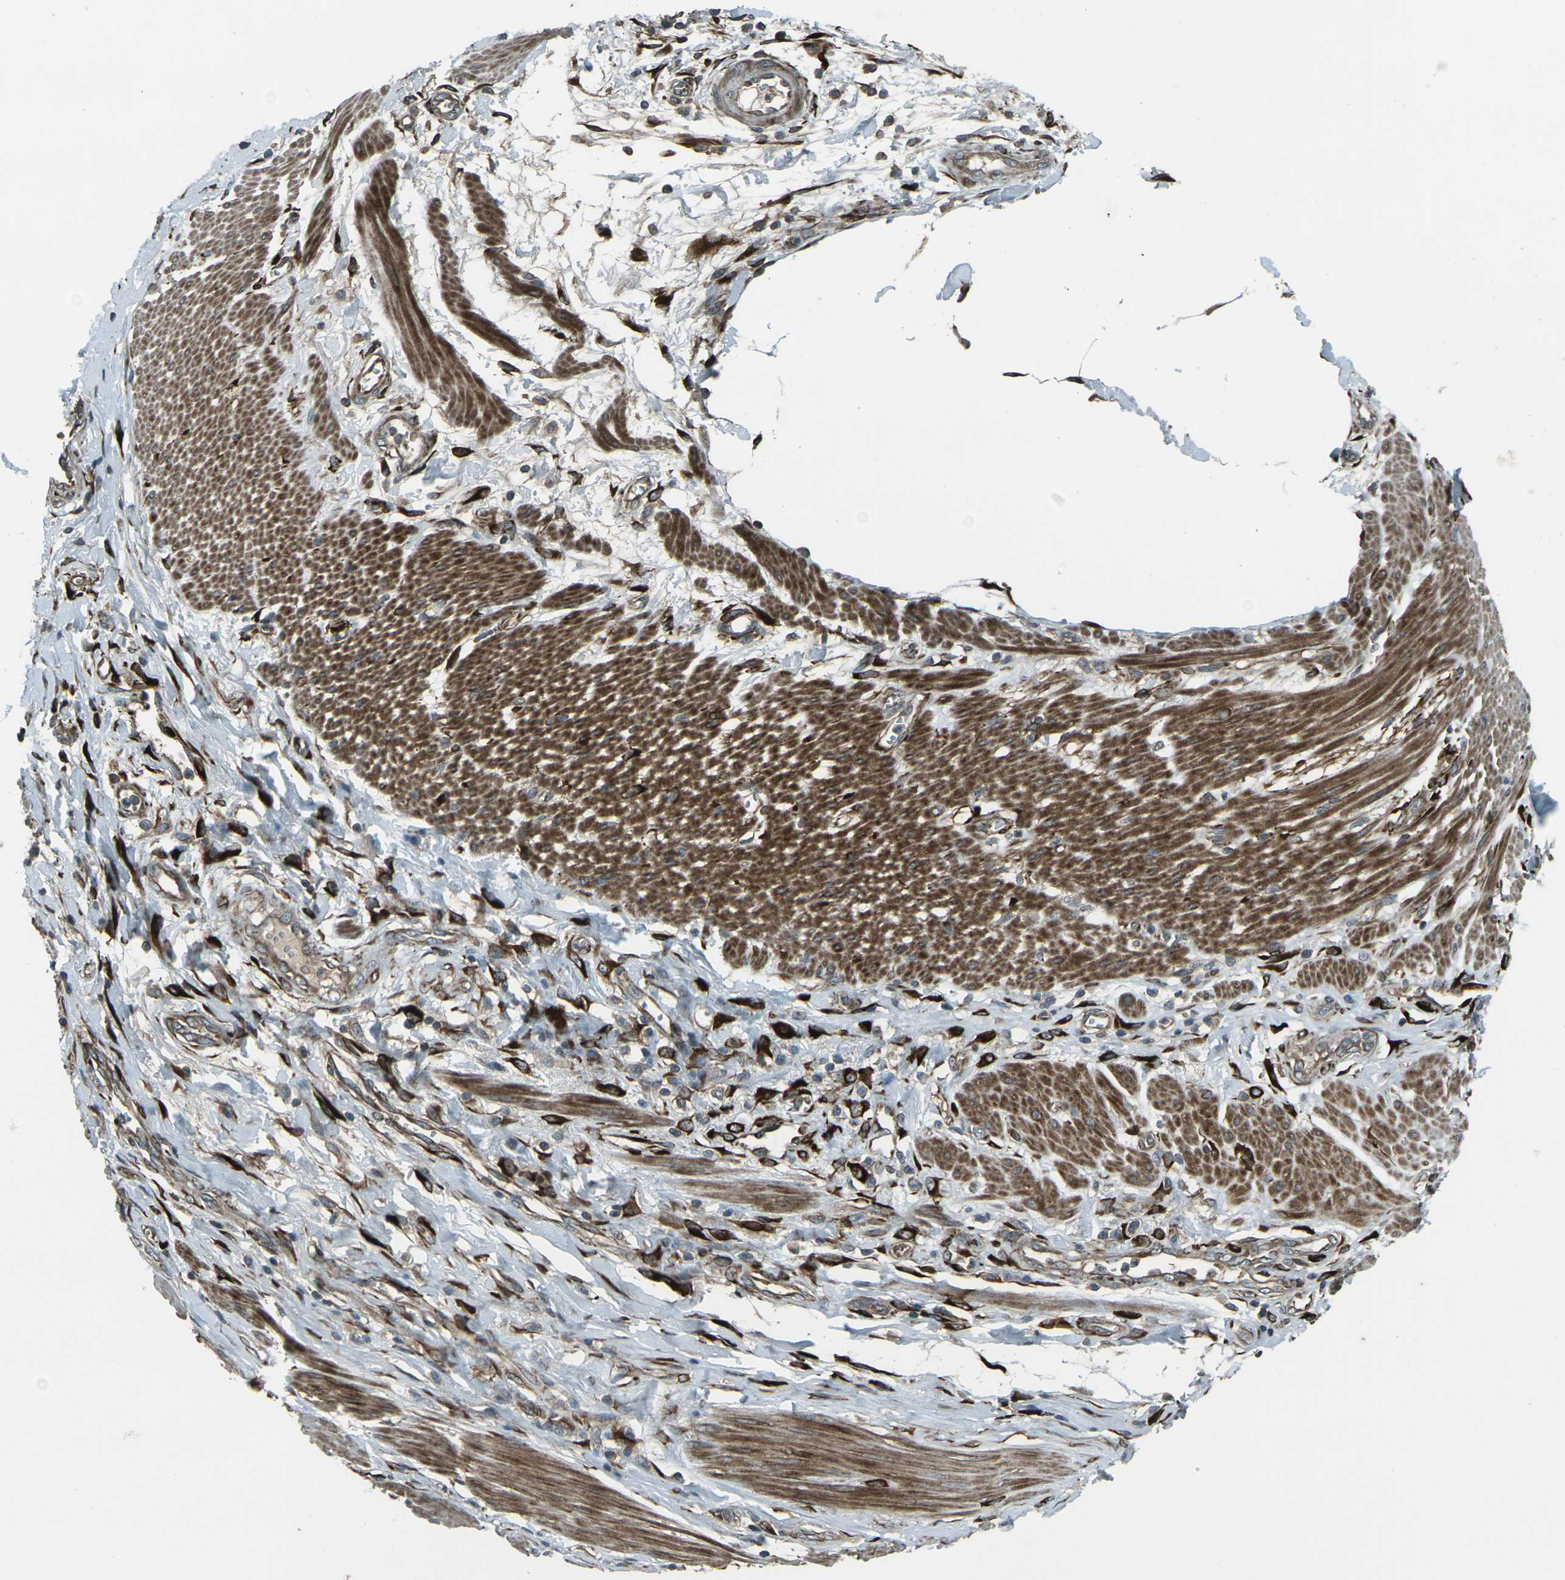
{"staining": {"intensity": "strong", "quantity": ">75%", "location": "cytoplasmic/membranous"}, "tissue": "pancreatic cancer", "cell_type": "Tumor cells", "image_type": "cancer", "snomed": [{"axis": "morphology", "description": "Adenocarcinoma, NOS"}, {"axis": "topography", "description": "Pancreas"}], "caption": "Pancreatic cancer (adenocarcinoma) stained with a protein marker demonstrates strong staining in tumor cells.", "gene": "LSMEM1", "patient": {"sex": "female", "age": 75}}